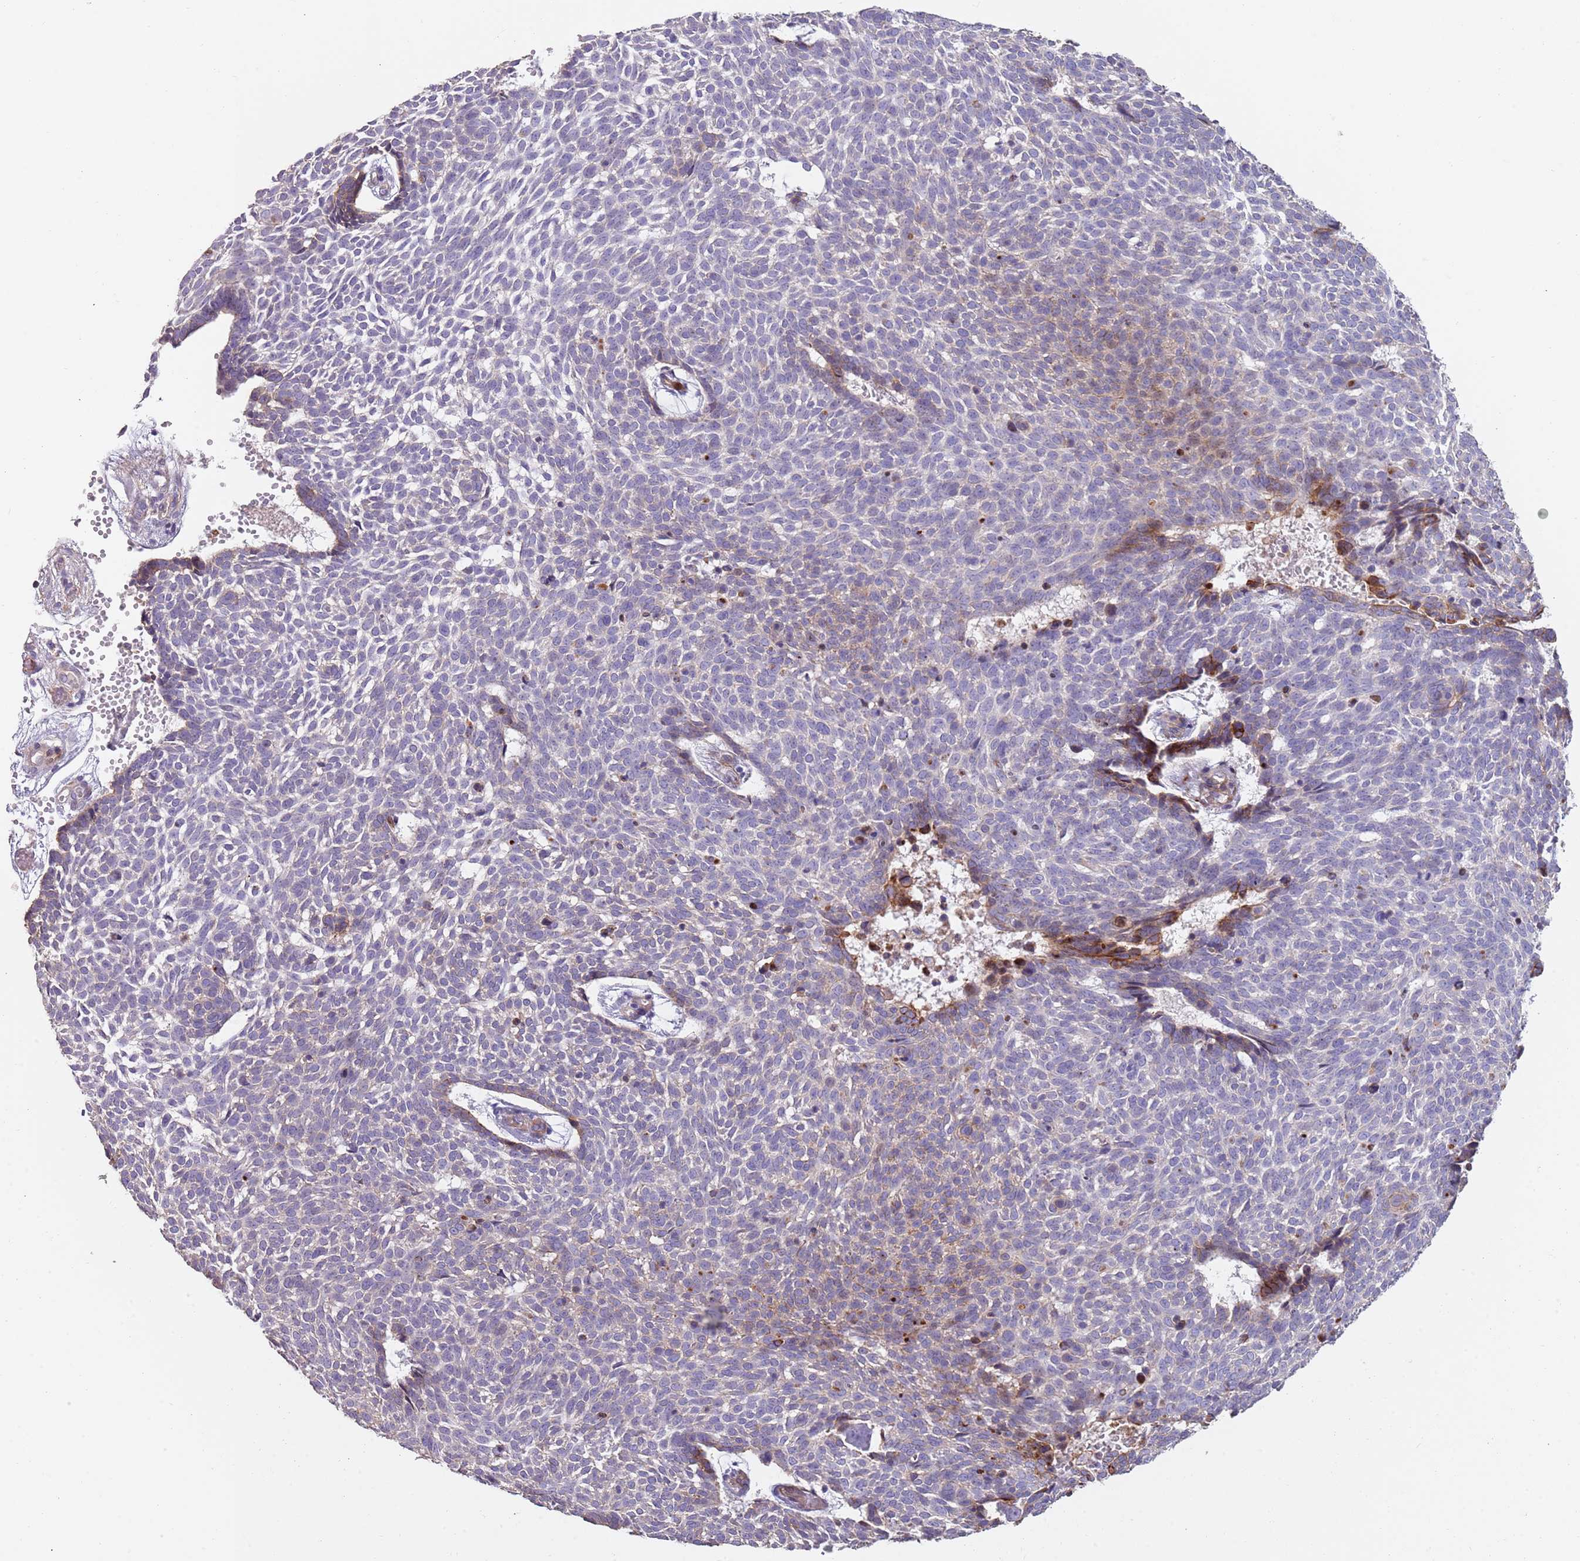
{"staining": {"intensity": "strong", "quantity": "<25%", "location": "cytoplasmic/membranous"}, "tissue": "skin cancer", "cell_type": "Tumor cells", "image_type": "cancer", "snomed": [{"axis": "morphology", "description": "Basal cell carcinoma"}, {"axis": "topography", "description": "Skin"}], "caption": "This is a micrograph of immunohistochemistry staining of skin cancer, which shows strong staining in the cytoplasmic/membranous of tumor cells.", "gene": "NBPF3", "patient": {"sex": "male", "age": 61}}